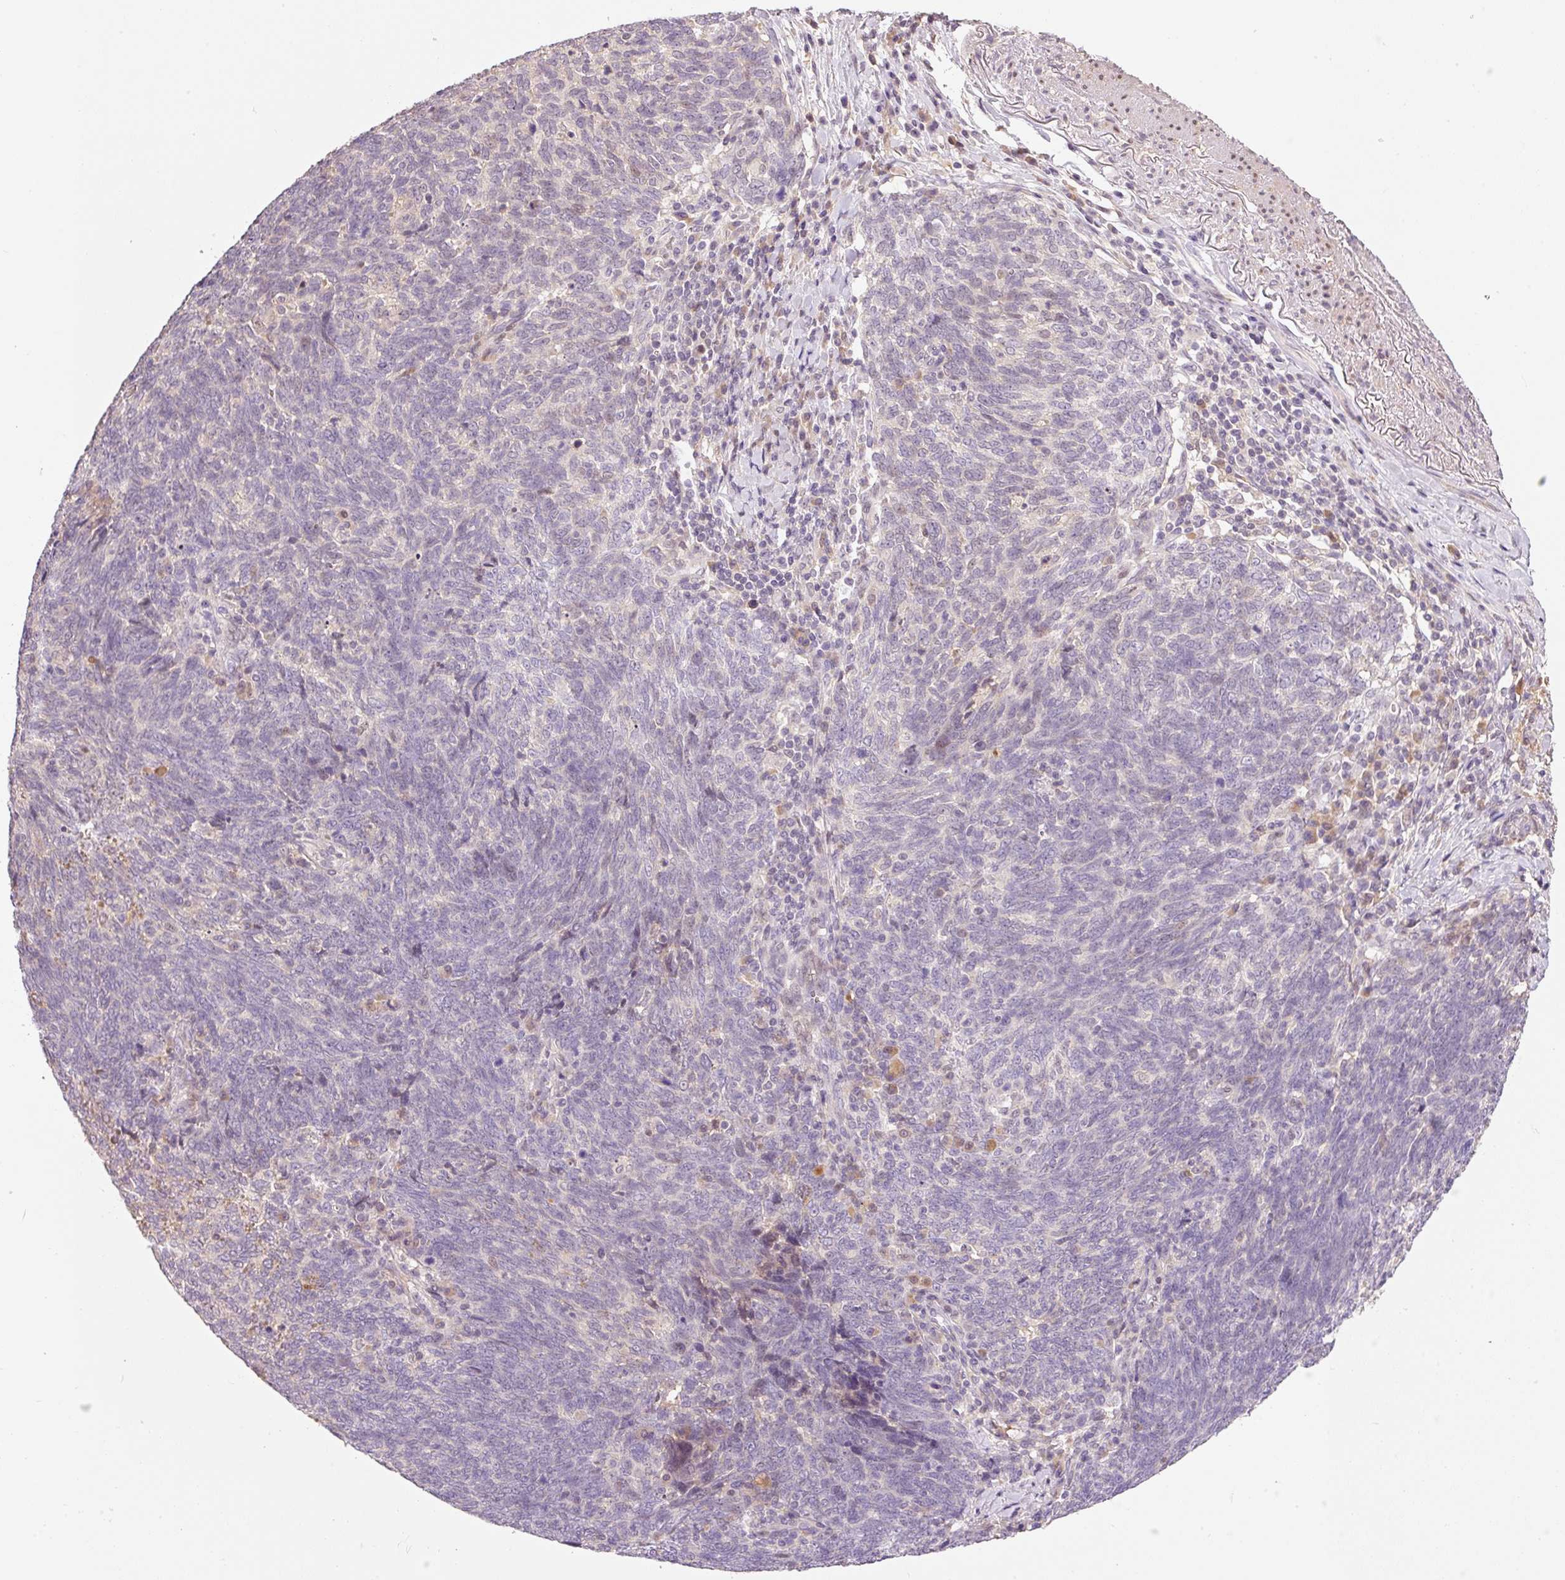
{"staining": {"intensity": "negative", "quantity": "none", "location": "none"}, "tissue": "lung cancer", "cell_type": "Tumor cells", "image_type": "cancer", "snomed": [{"axis": "morphology", "description": "Squamous cell carcinoma, NOS"}, {"axis": "topography", "description": "Lung"}], "caption": "The histopathology image demonstrates no staining of tumor cells in lung squamous cell carcinoma.", "gene": "CMTM8", "patient": {"sex": "female", "age": 72}}